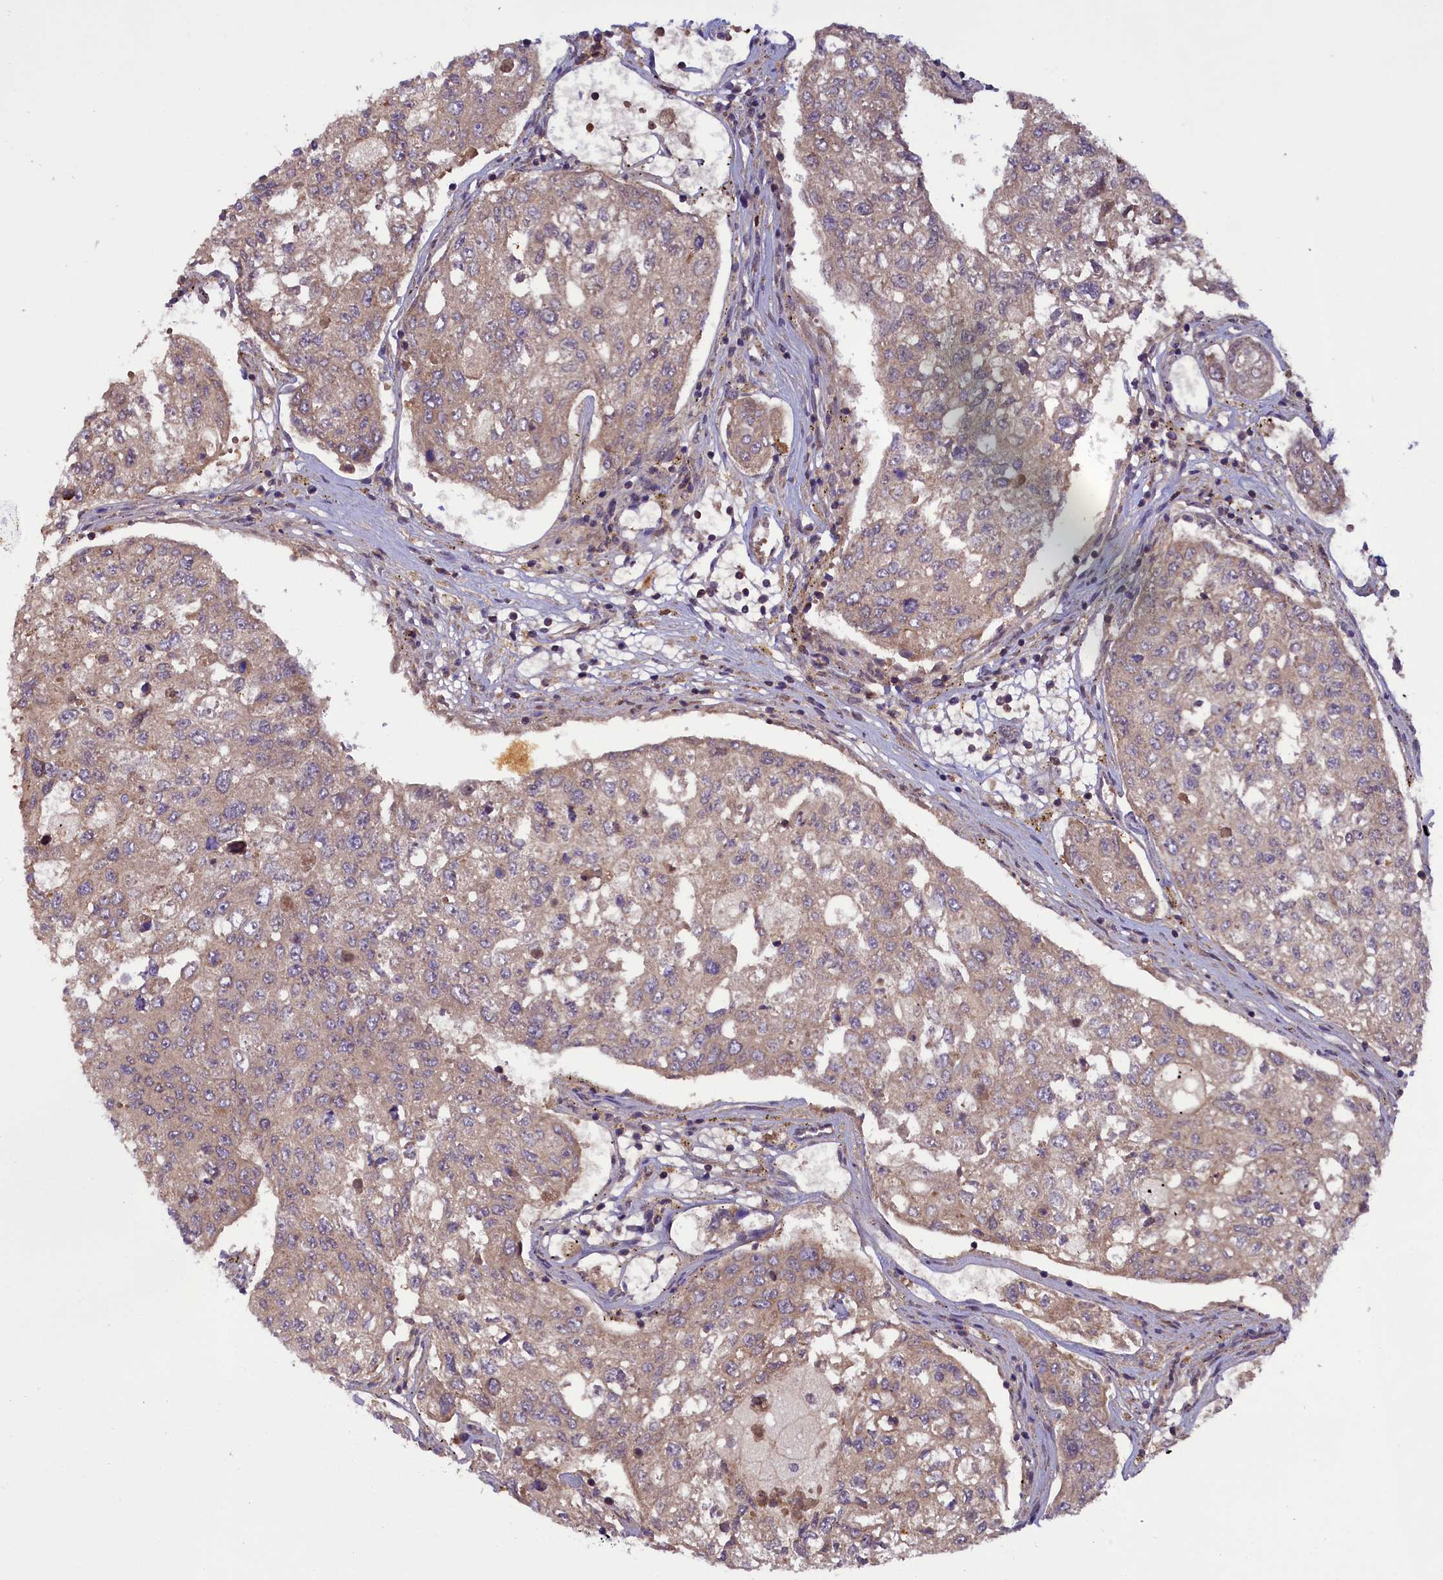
{"staining": {"intensity": "weak", "quantity": "25%-75%", "location": "cytoplasmic/membranous"}, "tissue": "urothelial cancer", "cell_type": "Tumor cells", "image_type": "cancer", "snomed": [{"axis": "morphology", "description": "Urothelial carcinoma, High grade"}, {"axis": "topography", "description": "Lymph node"}, {"axis": "topography", "description": "Urinary bladder"}], "caption": "Immunohistochemistry image of neoplastic tissue: high-grade urothelial carcinoma stained using immunohistochemistry (IHC) displays low levels of weak protein expression localized specifically in the cytoplasmic/membranous of tumor cells, appearing as a cytoplasmic/membranous brown color.", "gene": "IZUMO2", "patient": {"sex": "male", "age": 51}}